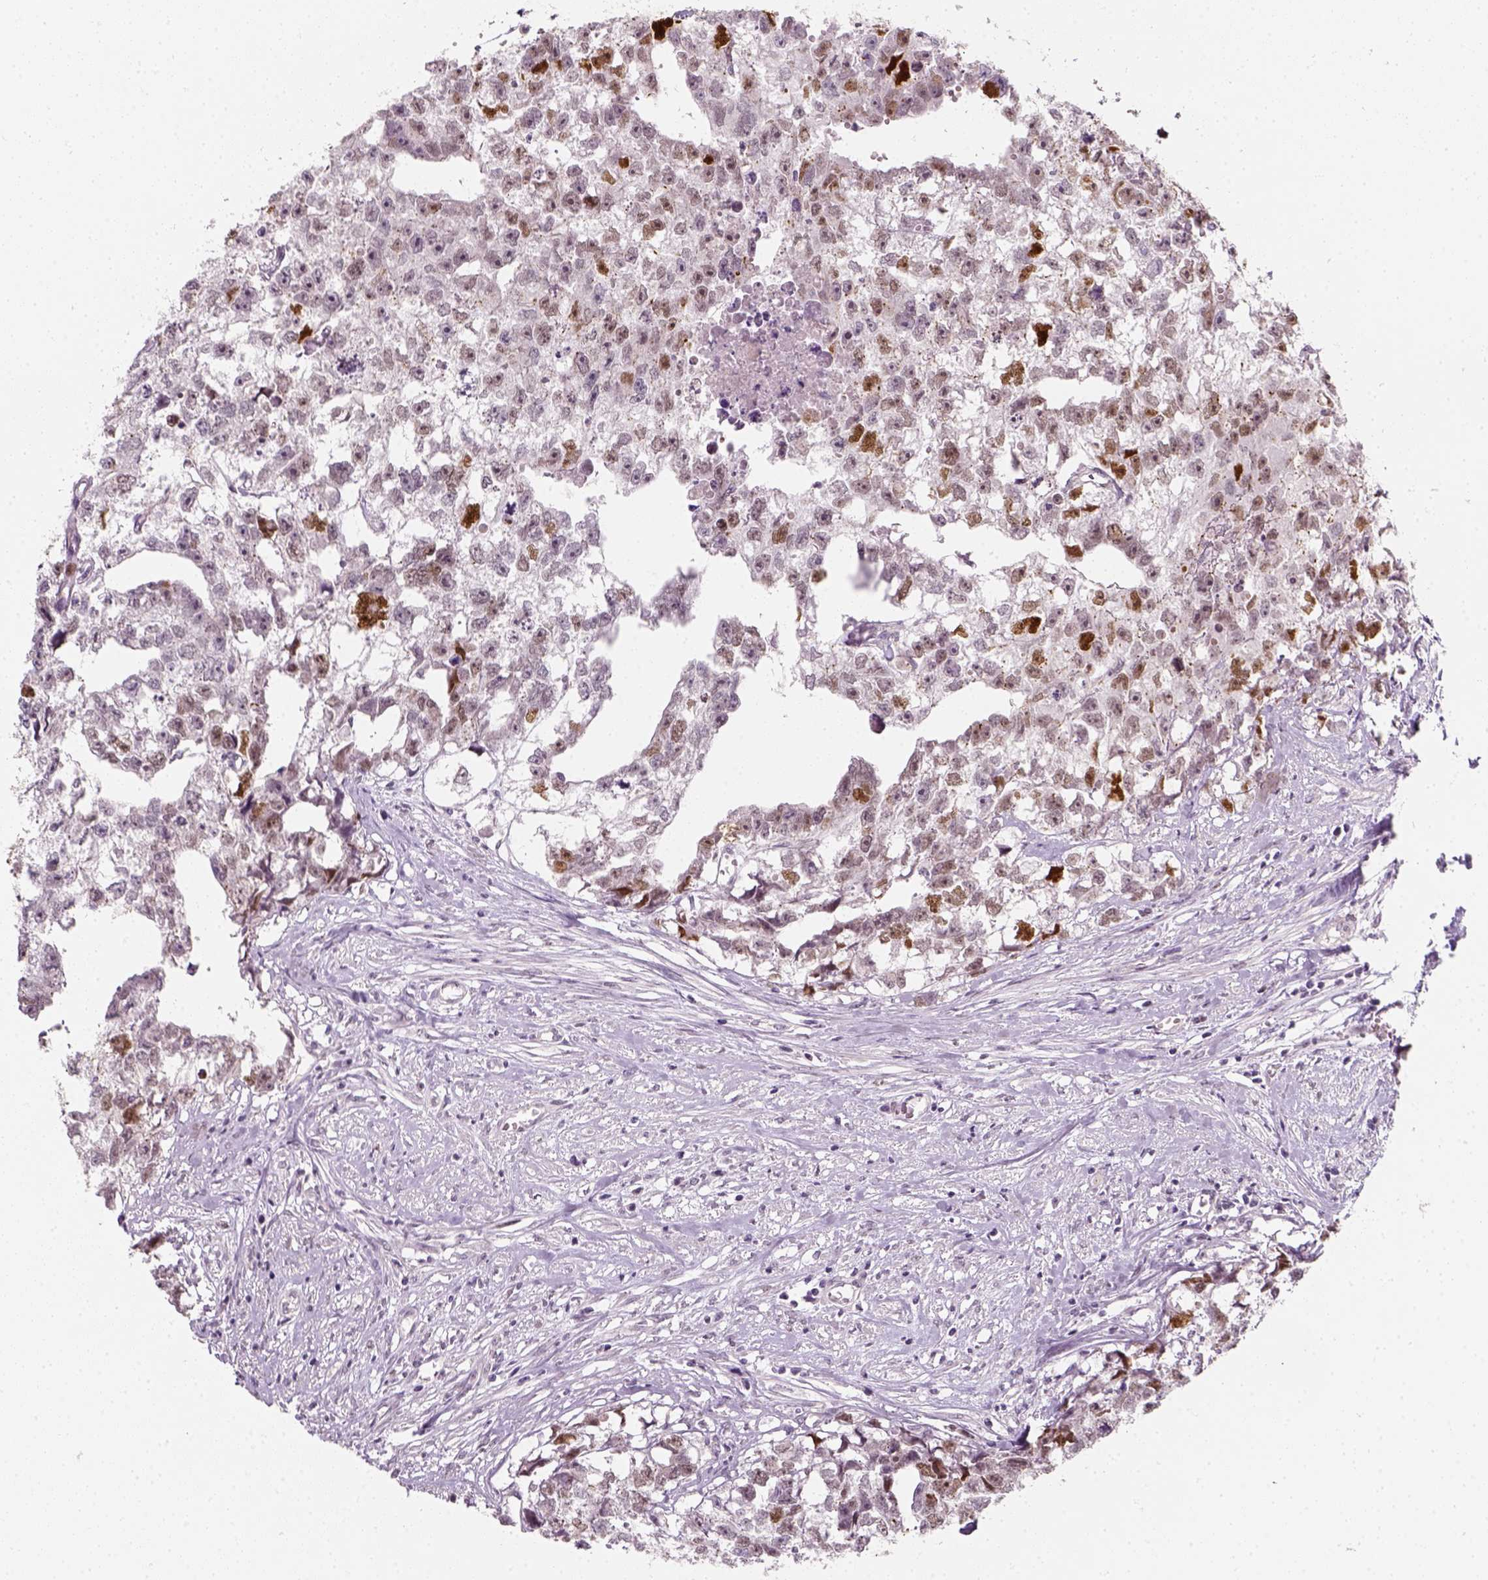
{"staining": {"intensity": "moderate", "quantity": ">75%", "location": "nuclear"}, "tissue": "testis cancer", "cell_type": "Tumor cells", "image_type": "cancer", "snomed": [{"axis": "morphology", "description": "Carcinoma, Embryonal, NOS"}, {"axis": "morphology", "description": "Teratoma, malignant, NOS"}, {"axis": "topography", "description": "Testis"}], "caption": "Human malignant teratoma (testis) stained for a protein (brown) demonstrates moderate nuclear positive expression in approximately >75% of tumor cells.", "gene": "TP53", "patient": {"sex": "male", "age": 44}}